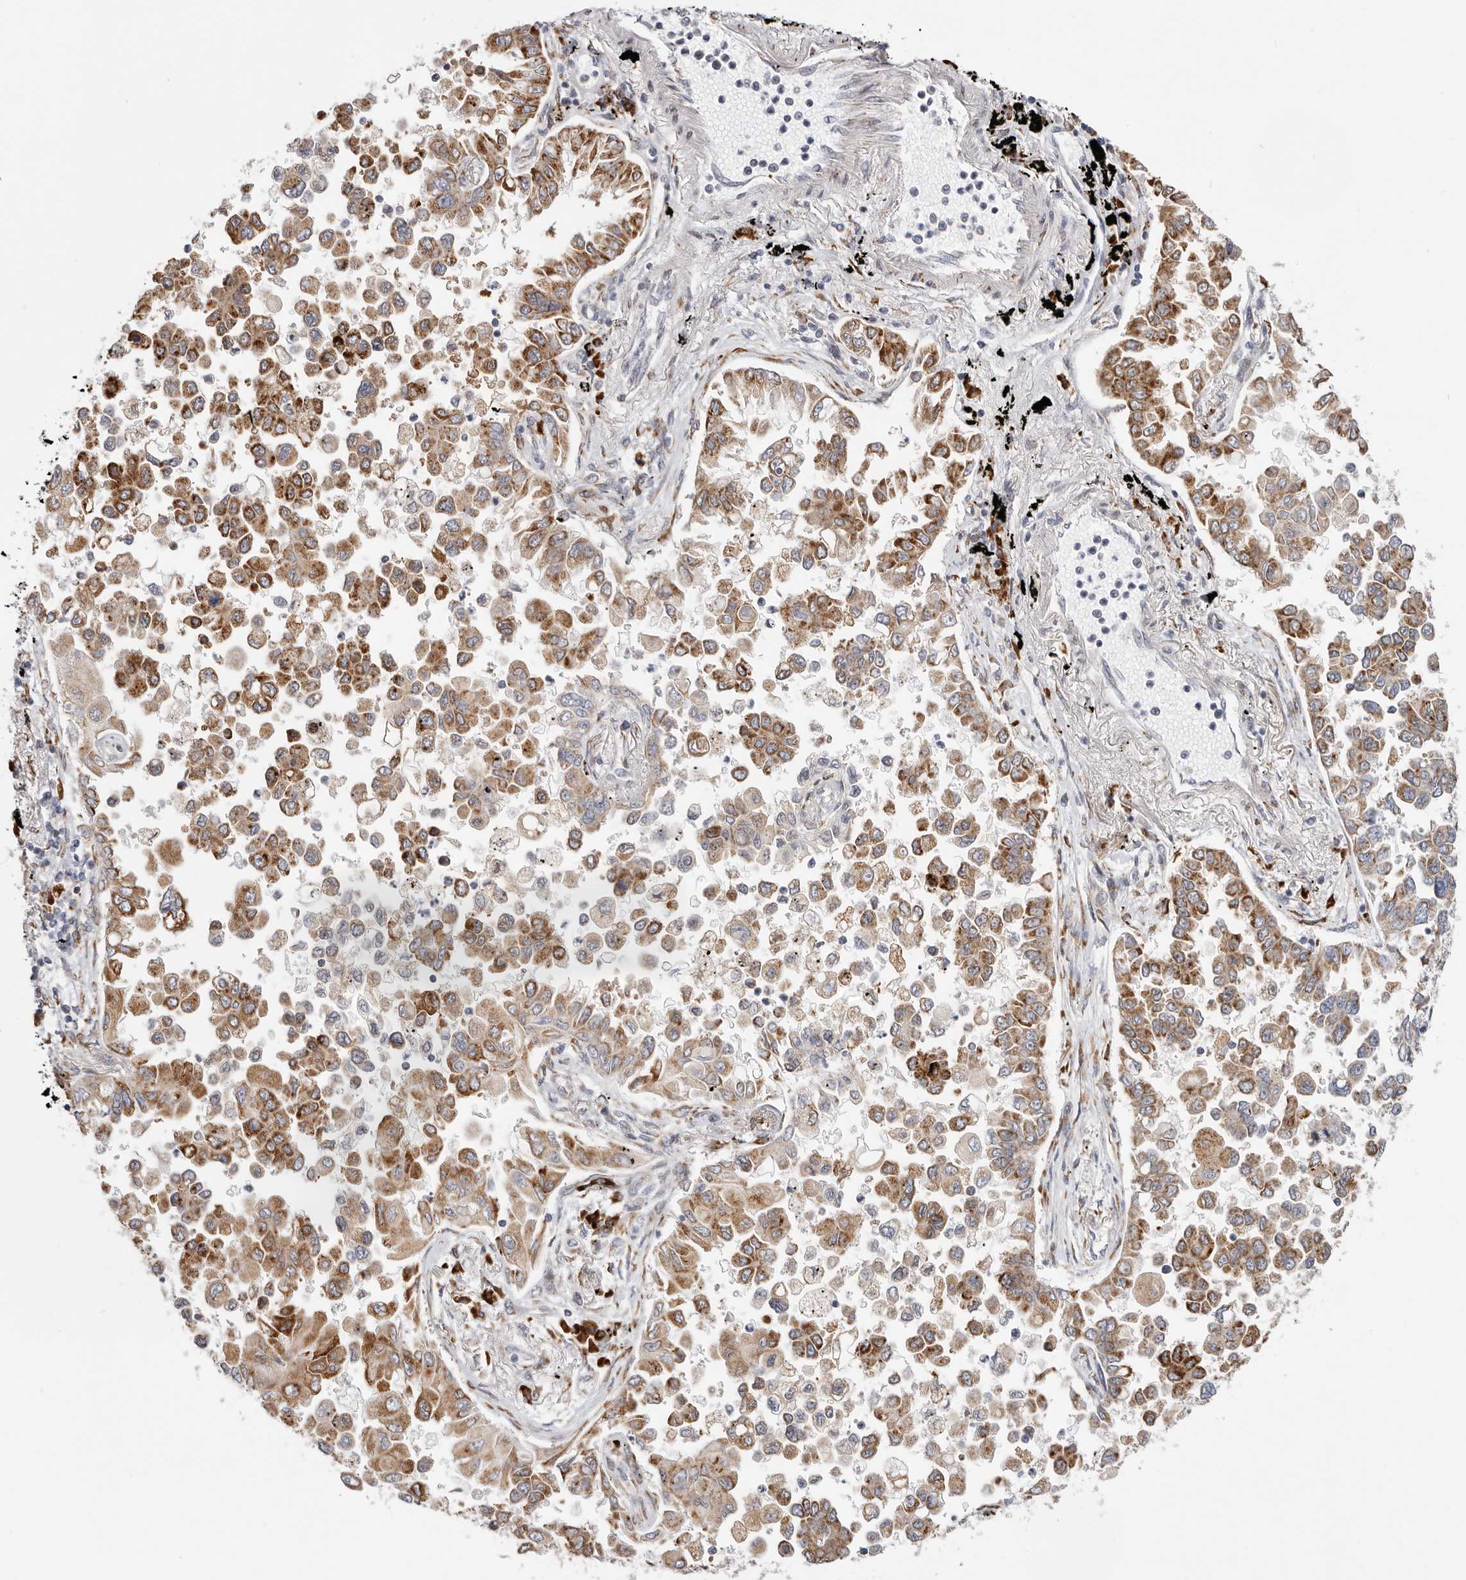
{"staining": {"intensity": "moderate", "quantity": ">75%", "location": "cytoplasmic/membranous"}, "tissue": "lung cancer", "cell_type": "Tumor cells", "image_type": "cancer", "snomed": [{"axis": "morphology", "description": "Adenocarcinoma, NOS"}, {"axis": "topography", "description": "Lung"}], "caption": "Immunohistochemical staining of lung adenocarcinoma displays moderate cytoplasmic/membranous protein positivity in about >75% of tumor cells.", "gene": "IL32", "patient": {"sex": "female", "age": 67}}